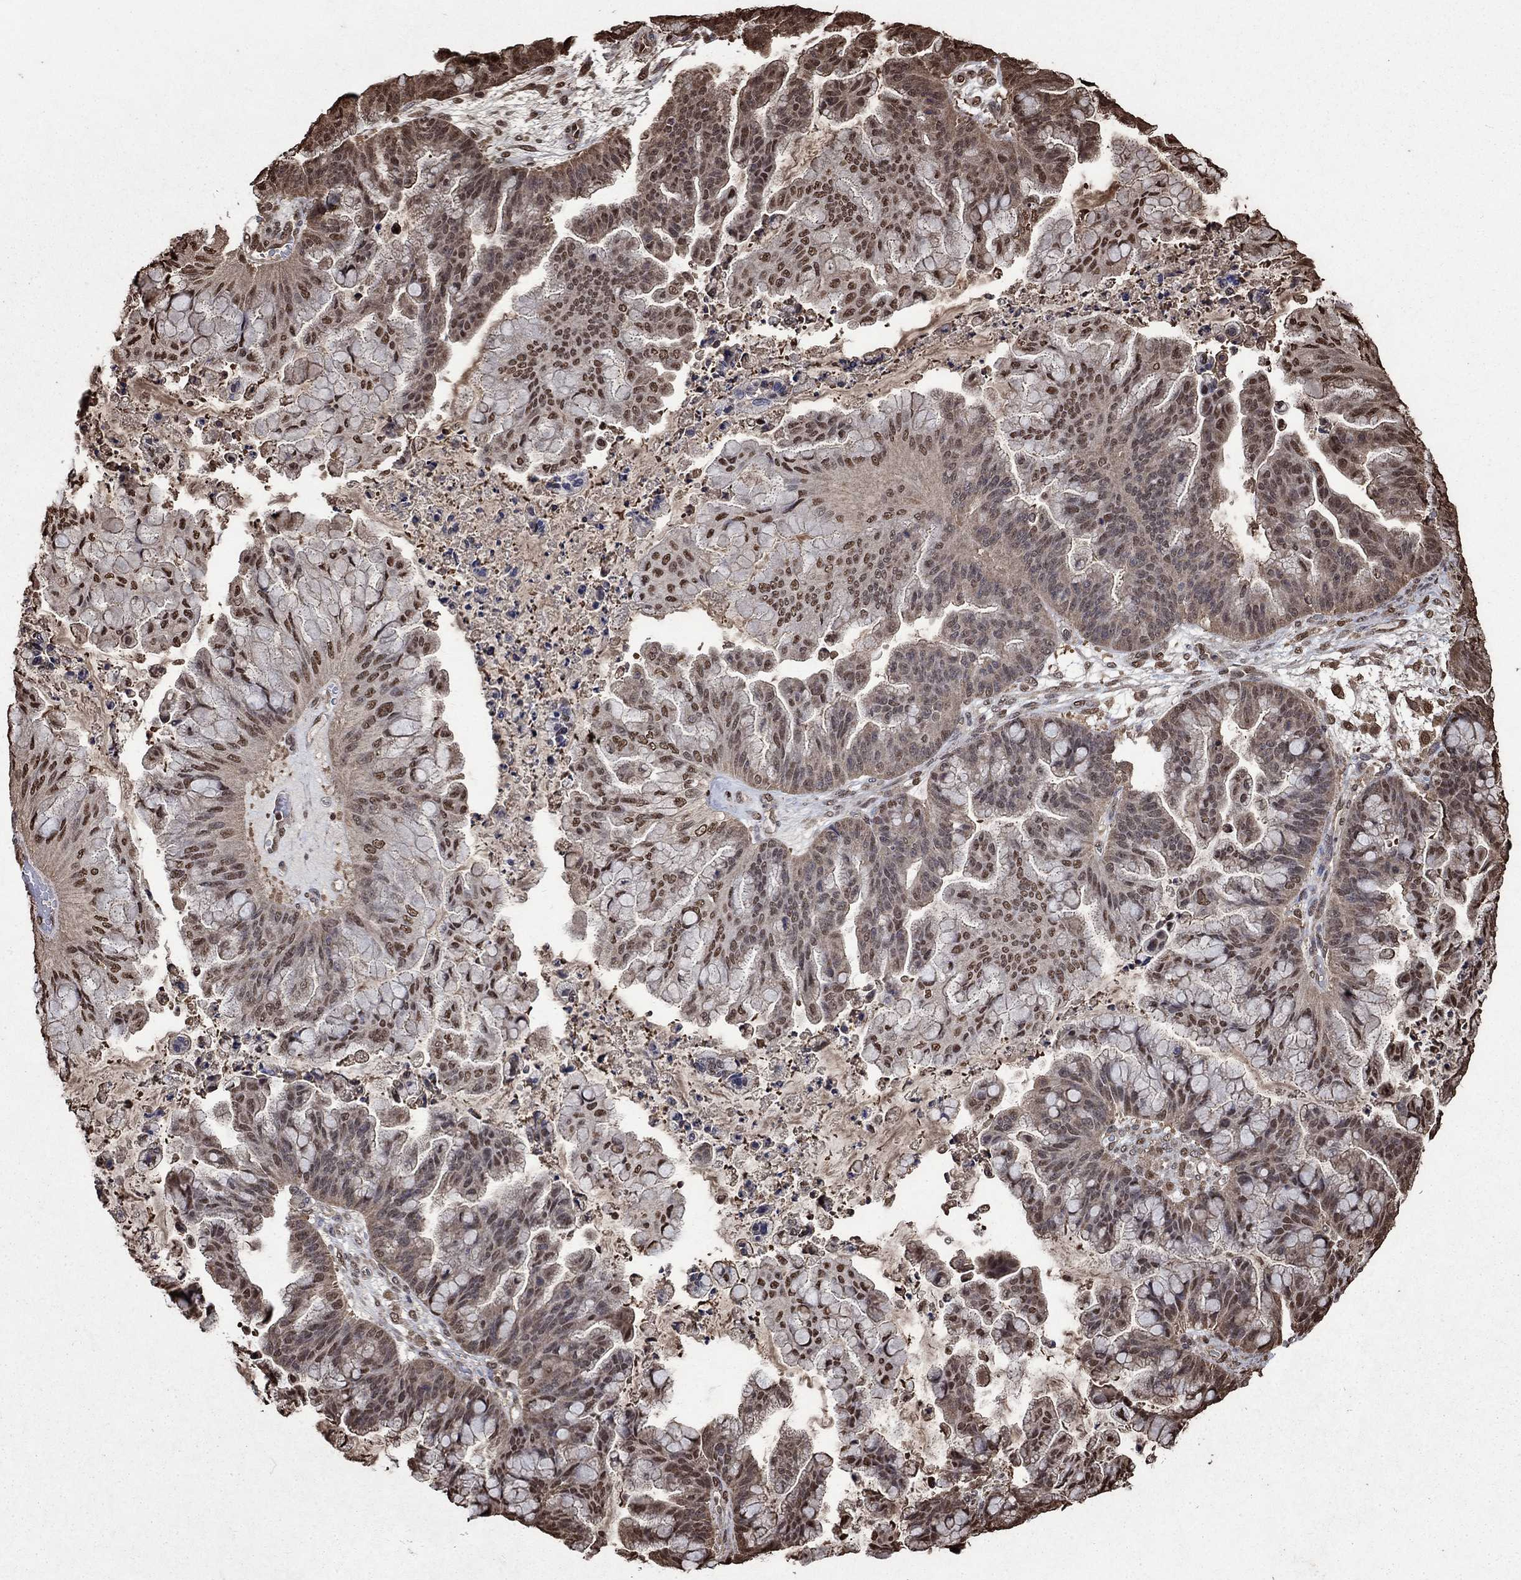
{"staining": {"intensity": "moderate", "quantity": "25%-75%", "location": "nuclear"}, "tissue": "ovarian cancer", "cell_type": "Tumor cells", "image_type": "cancer", "snomed": [{"axis": "morphology", "description": "Cystadenocarcinoma, mucinous, NOS"}, {"axis": "topography", "description": "Ovary"}], "caption": "Ovarian cancer (mucinous cystadenocarcinoma) stained for a protein shows moderate nuclear positivity in tumor cells.", "gene": "GAPDH", "patient": {"sex": "female", "age": 67}}